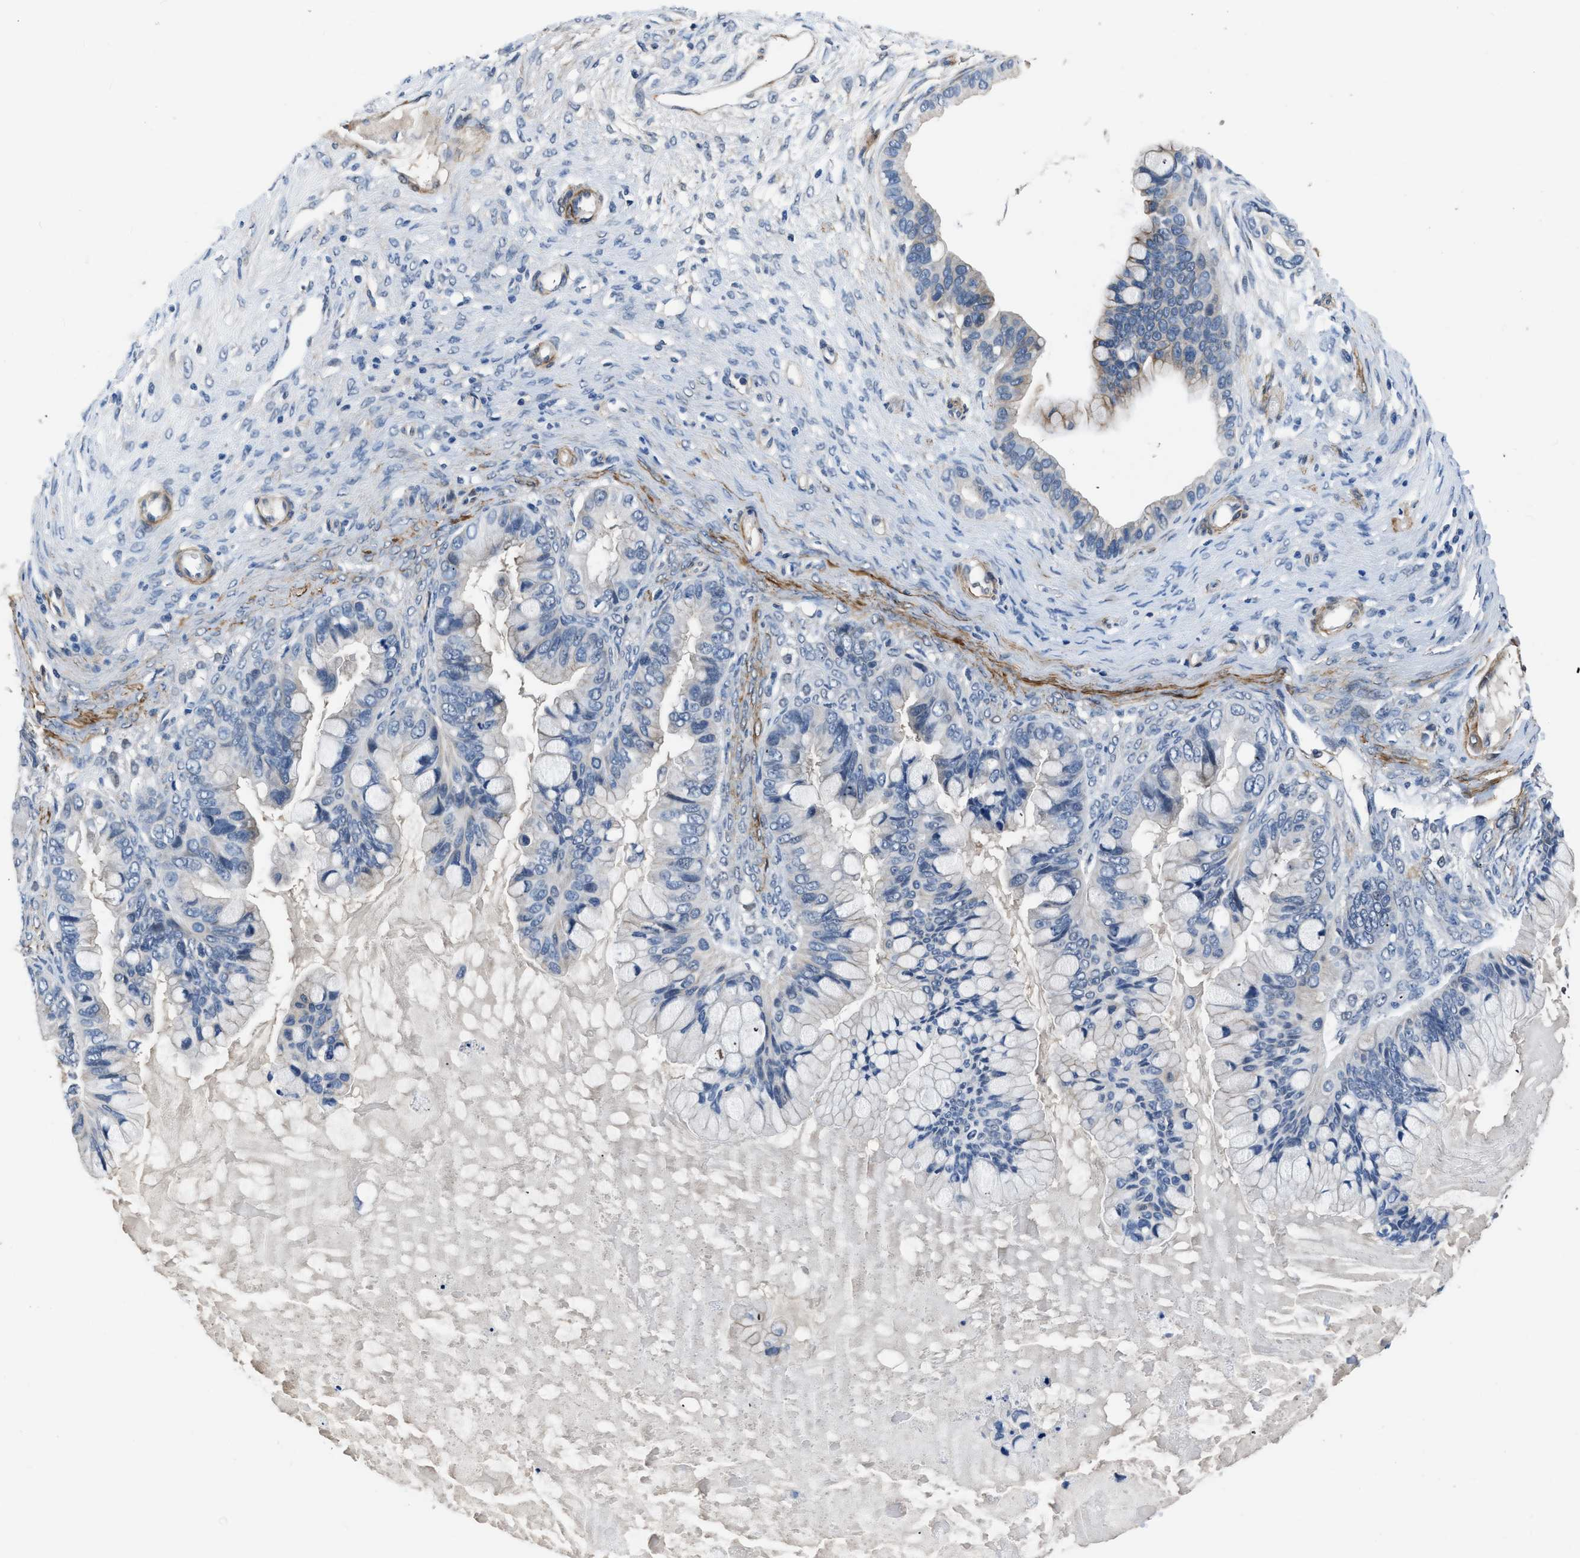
{"staining": {"intensity": "weak", "quantity": "<25%", "location": "cytoplasmic/membranous"}, "tissue": "ovarian cancer", "cell_type": "Tumor cells", "image_type": "cancer", "snomed": [{"axis": "morphology", "description": "Cystadenocarcinoma, mucinous, NOS"}, {"axis": "topography", "description": "Ovary"}], "caption": "The image displays no staining of tumor cells in mucinous cystadenocarcinoma (ovarian).", "gene": "LANCL2", "patient": {"sex": "female", "age": 80}}